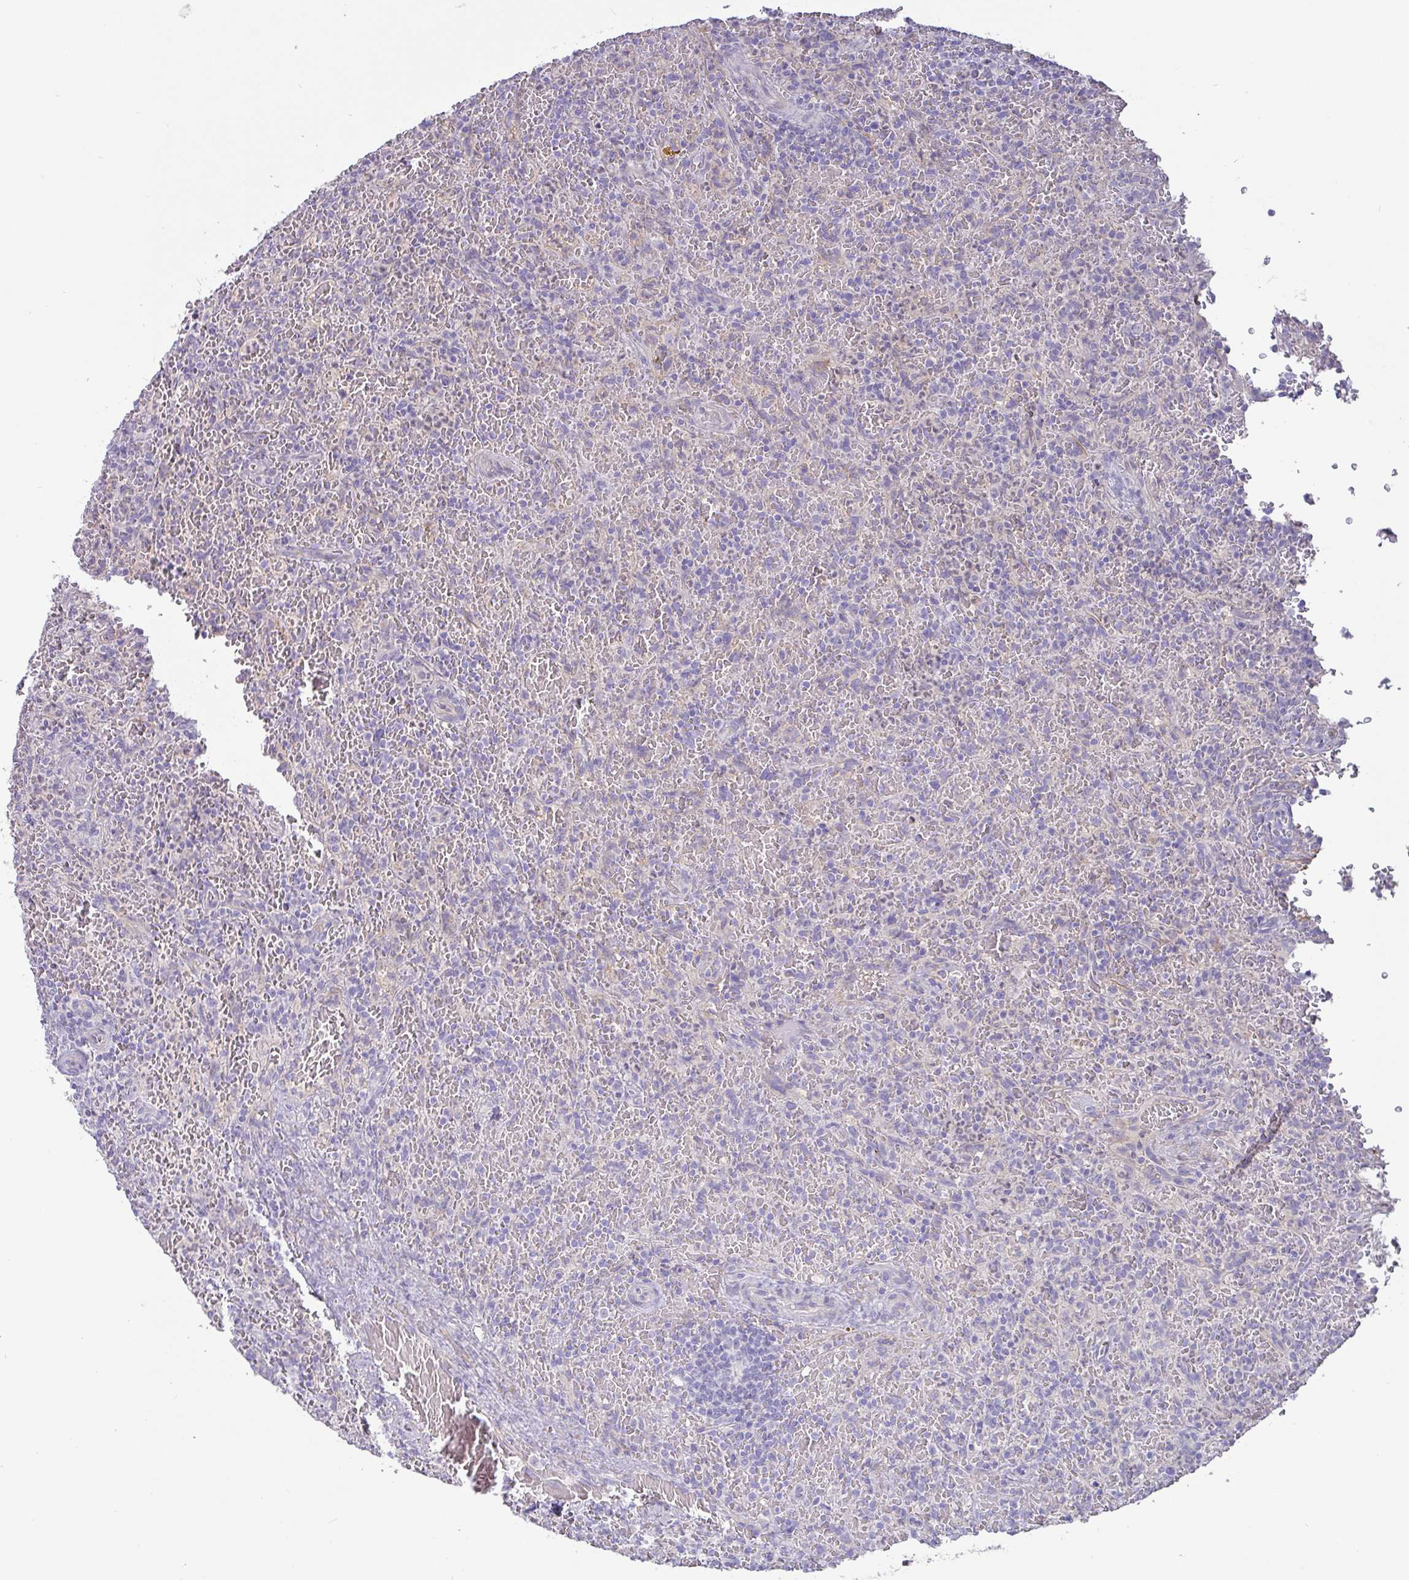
{"staining": {"intensity": "negative", "quantity": "none", "location": "none"}, "tissue": "lymphoma", "cell_type": "Tumor cells", "image_type": "cancer", "snomed": [{"axis": "morphology", "description": "Malignant lymphoma, non-Hodgkin's type, Low grade"}, {"axis": "topography", "description": "Spleen"}], "caption": "This is an IHC micrograph of lymphoma. There is no positivity in tumor cells.", "gene": "PYGM", "patient": {"sex": "female", "age": 64}}